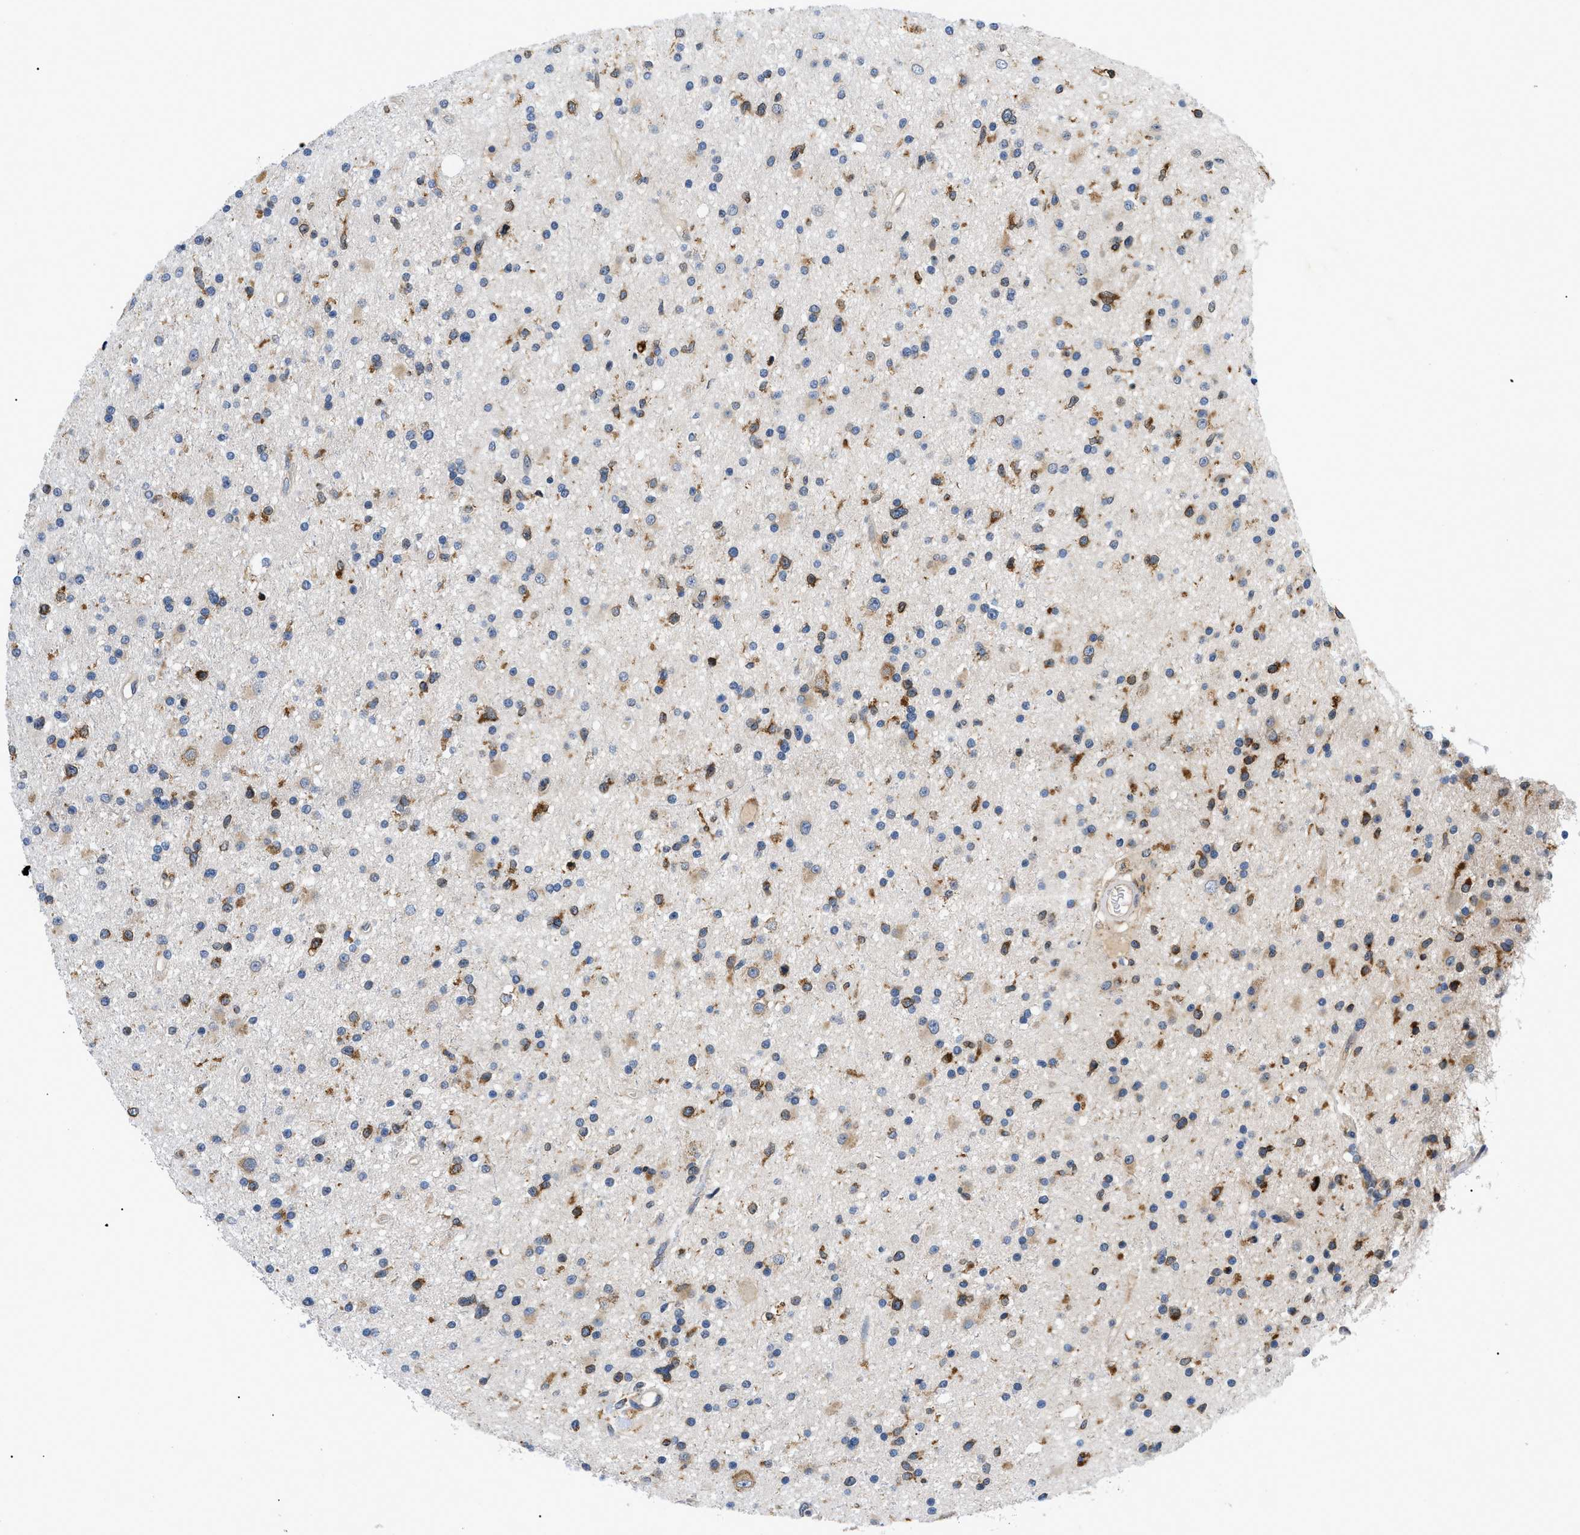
{"staining": {"intensity": "moderate", "quantity": "25%-75%", "location": "cytoplasmic/membranous"}, "tissue": "glioma", "cell_type": "Tumor cells", "image_type": "cancer", "snomed": [{"axis": "morphology", "description": "Glioma, malignant, High grade"}, {"axis": "topography", "description": "Brain"}], "caption": "Moderate cytoplasmic/membranous staining for a protein is appreciated in about 25%-75% of tumor cells of malignant glioma (high-grade) using immunohistochemistry (IHC).", "gene": "DERL1", "patient": {"sex": "male", "age": 33}}